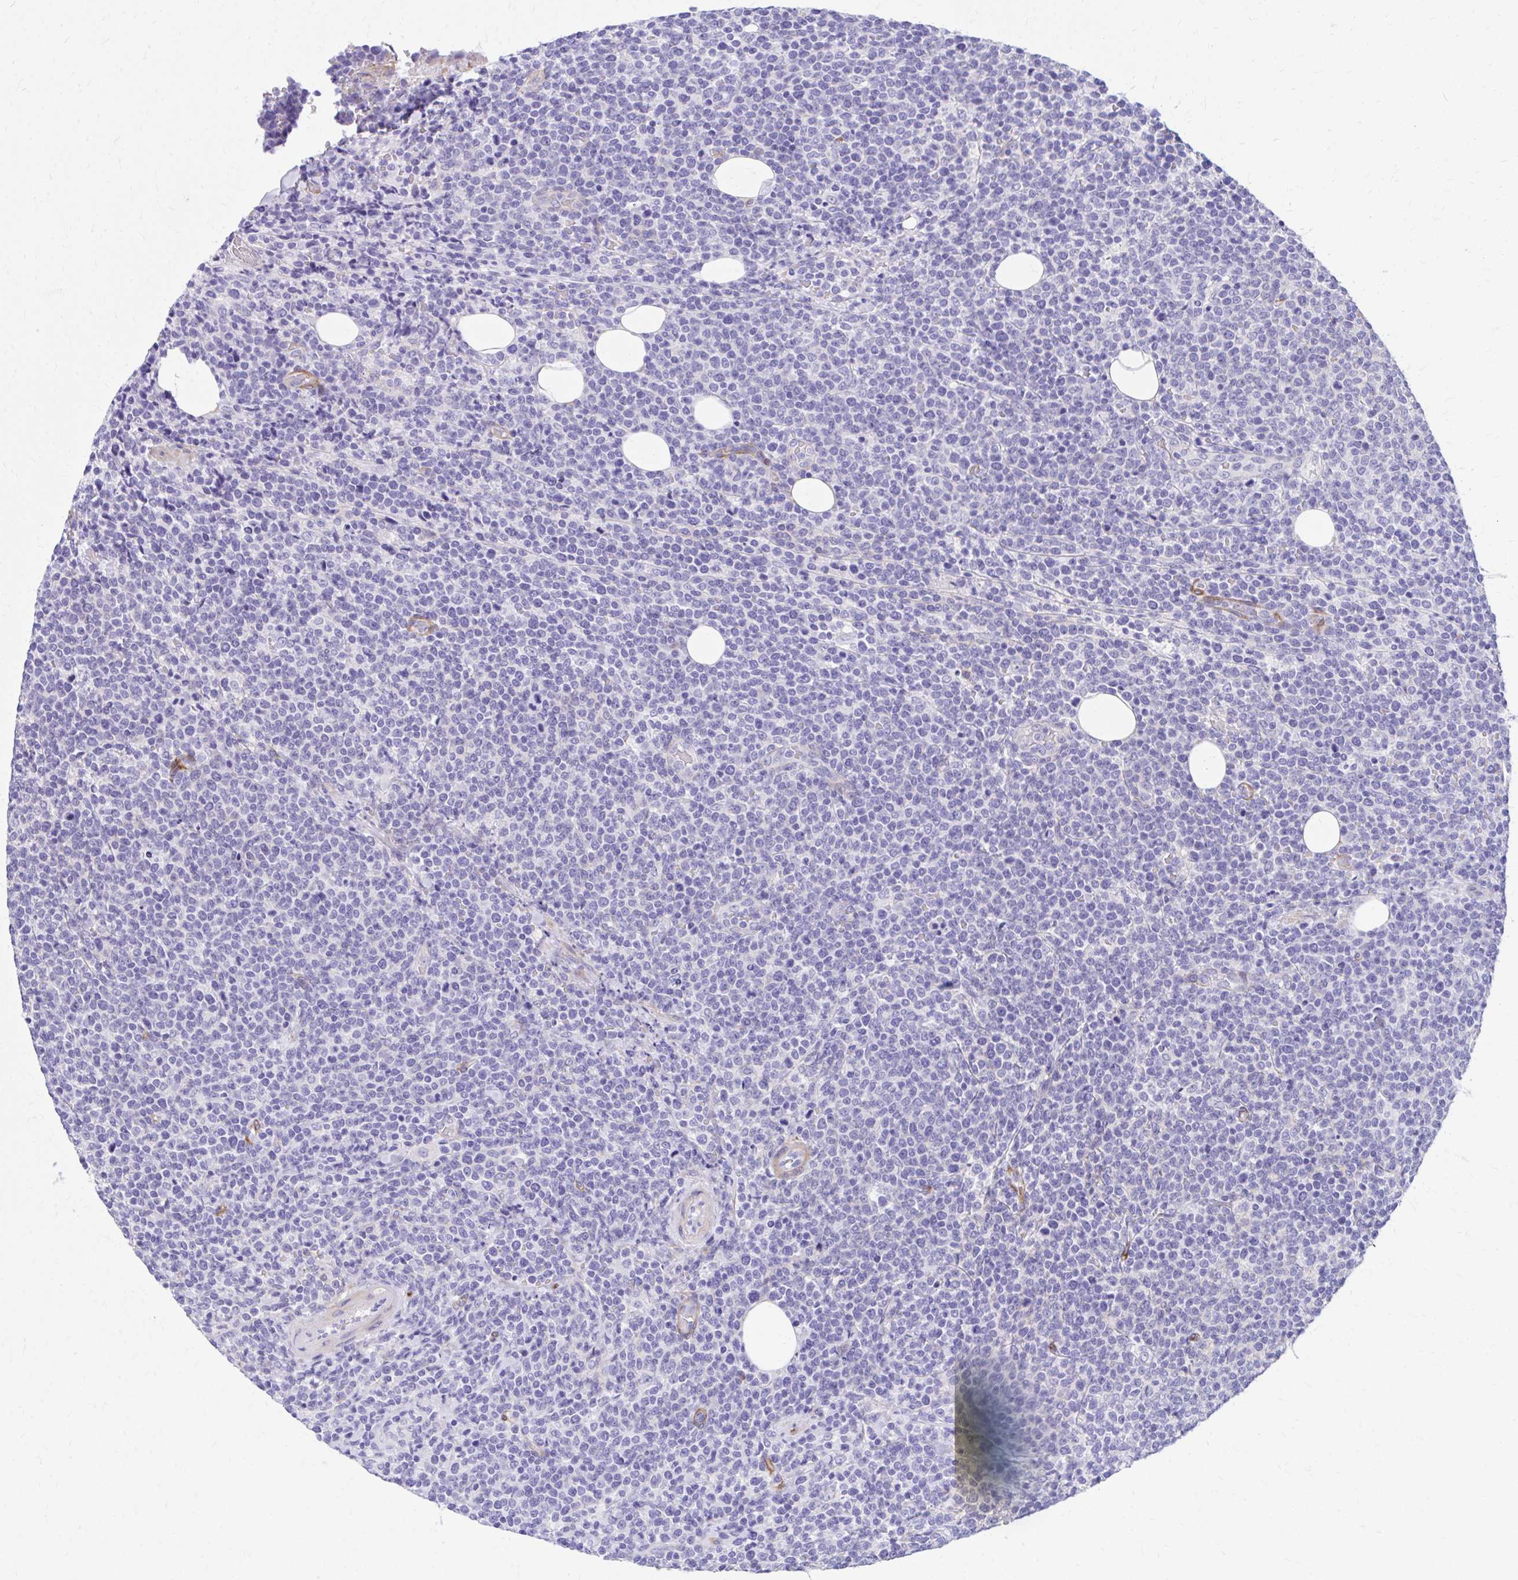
{"staining": {"intensity": "negative", "quantity": "none", "location": "none"}, "tissue": "lymphoma", "cell_type": "Tumor cells", "image_type": "cancer", "snomed": [{"axis": "morphology", "description": "Malignant lymphoma, non-Hodgkin's type, High grade"}, {"axis": "topography", "description": "Lymph node"}], "caption": "Immunohistochemistry (IHC) histopathology image of lymphoma stained for a protein (brown), which shows no positivity in tumor cells.", "gene": "EPB41L1", "patient": {"sex": "male", "age": 61}}